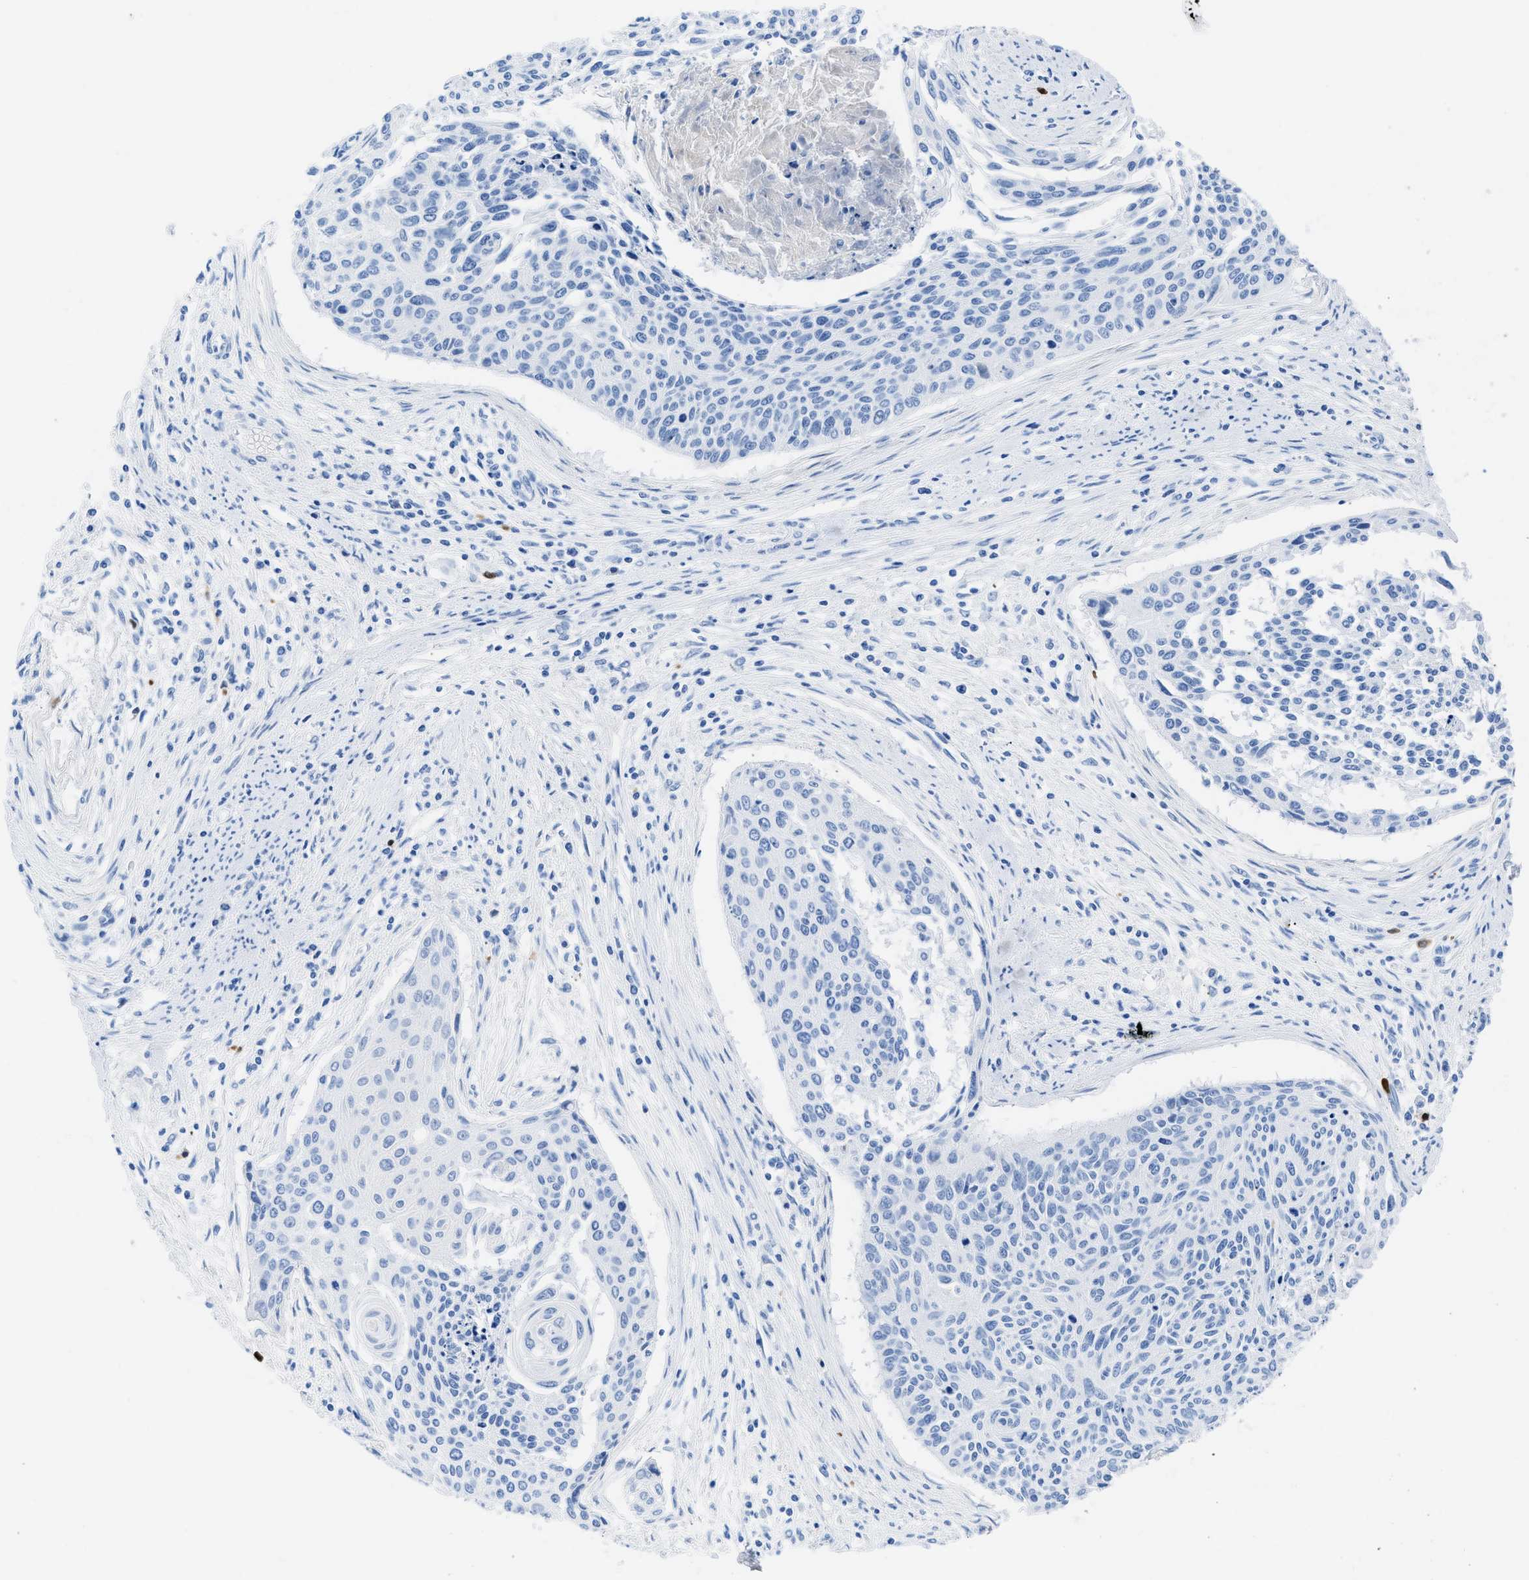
{"staining": {"intensity": "negative", "quantity": "none", "location": "none"}, "tissue": "cervical cancer", "cell_type": "Tumor cells", "image_type": "cancer", "snomed": [{"axis": "morphology", "description": "Squamous cell carcinoma, NOS"}, {"axis": "topography", "description": "Cervix"}], "caption": "The micrograph demonstrates no staining of tumor cells in squamous cell carcinoma (cervical).", "gene": "TCL1A", "patient": {"sex": "female", "age": 55}}